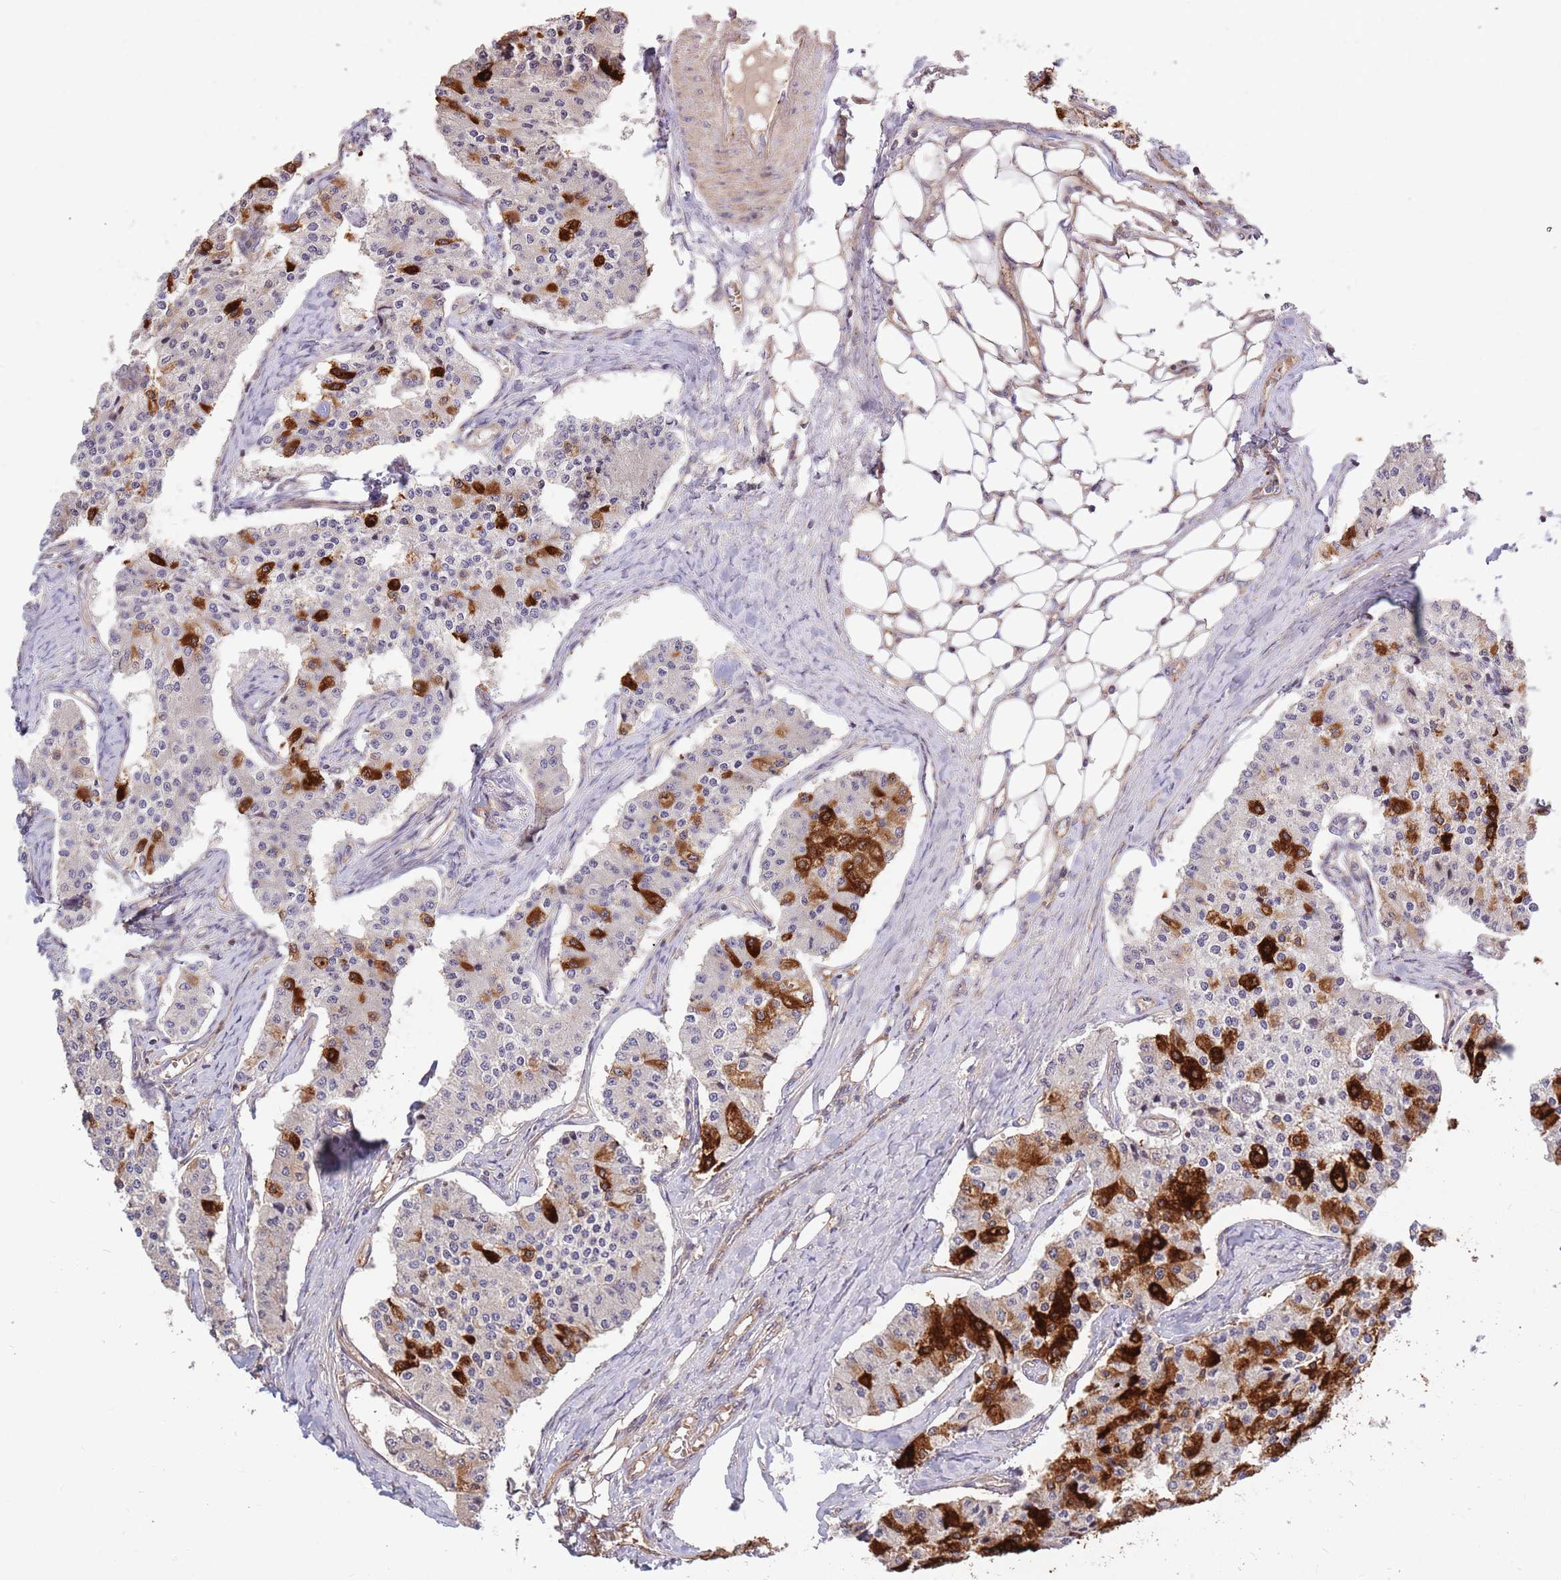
{"staining": {"intensity": "strong", "quantity": "25%-75%", "location": "cytoplasmic/membranous"}, "tissue": "carcinoid", "cell_type": "Tumor cells", "image_type": "cancer", "snomed": [{"axis": "morphology", "description": "Carcinoid, malignant, NOS"}, {"axis": "topography", "description": "Colon"}], "caption": "Immunohistochemical staining of carcinoid (malignant) exhibits high levels of strong cytoplasmic/membranous staining in approximately 25%-75% of tumor cells.", "gene": "HAUS3", "patient": {"sex": "female", "age": 52}}